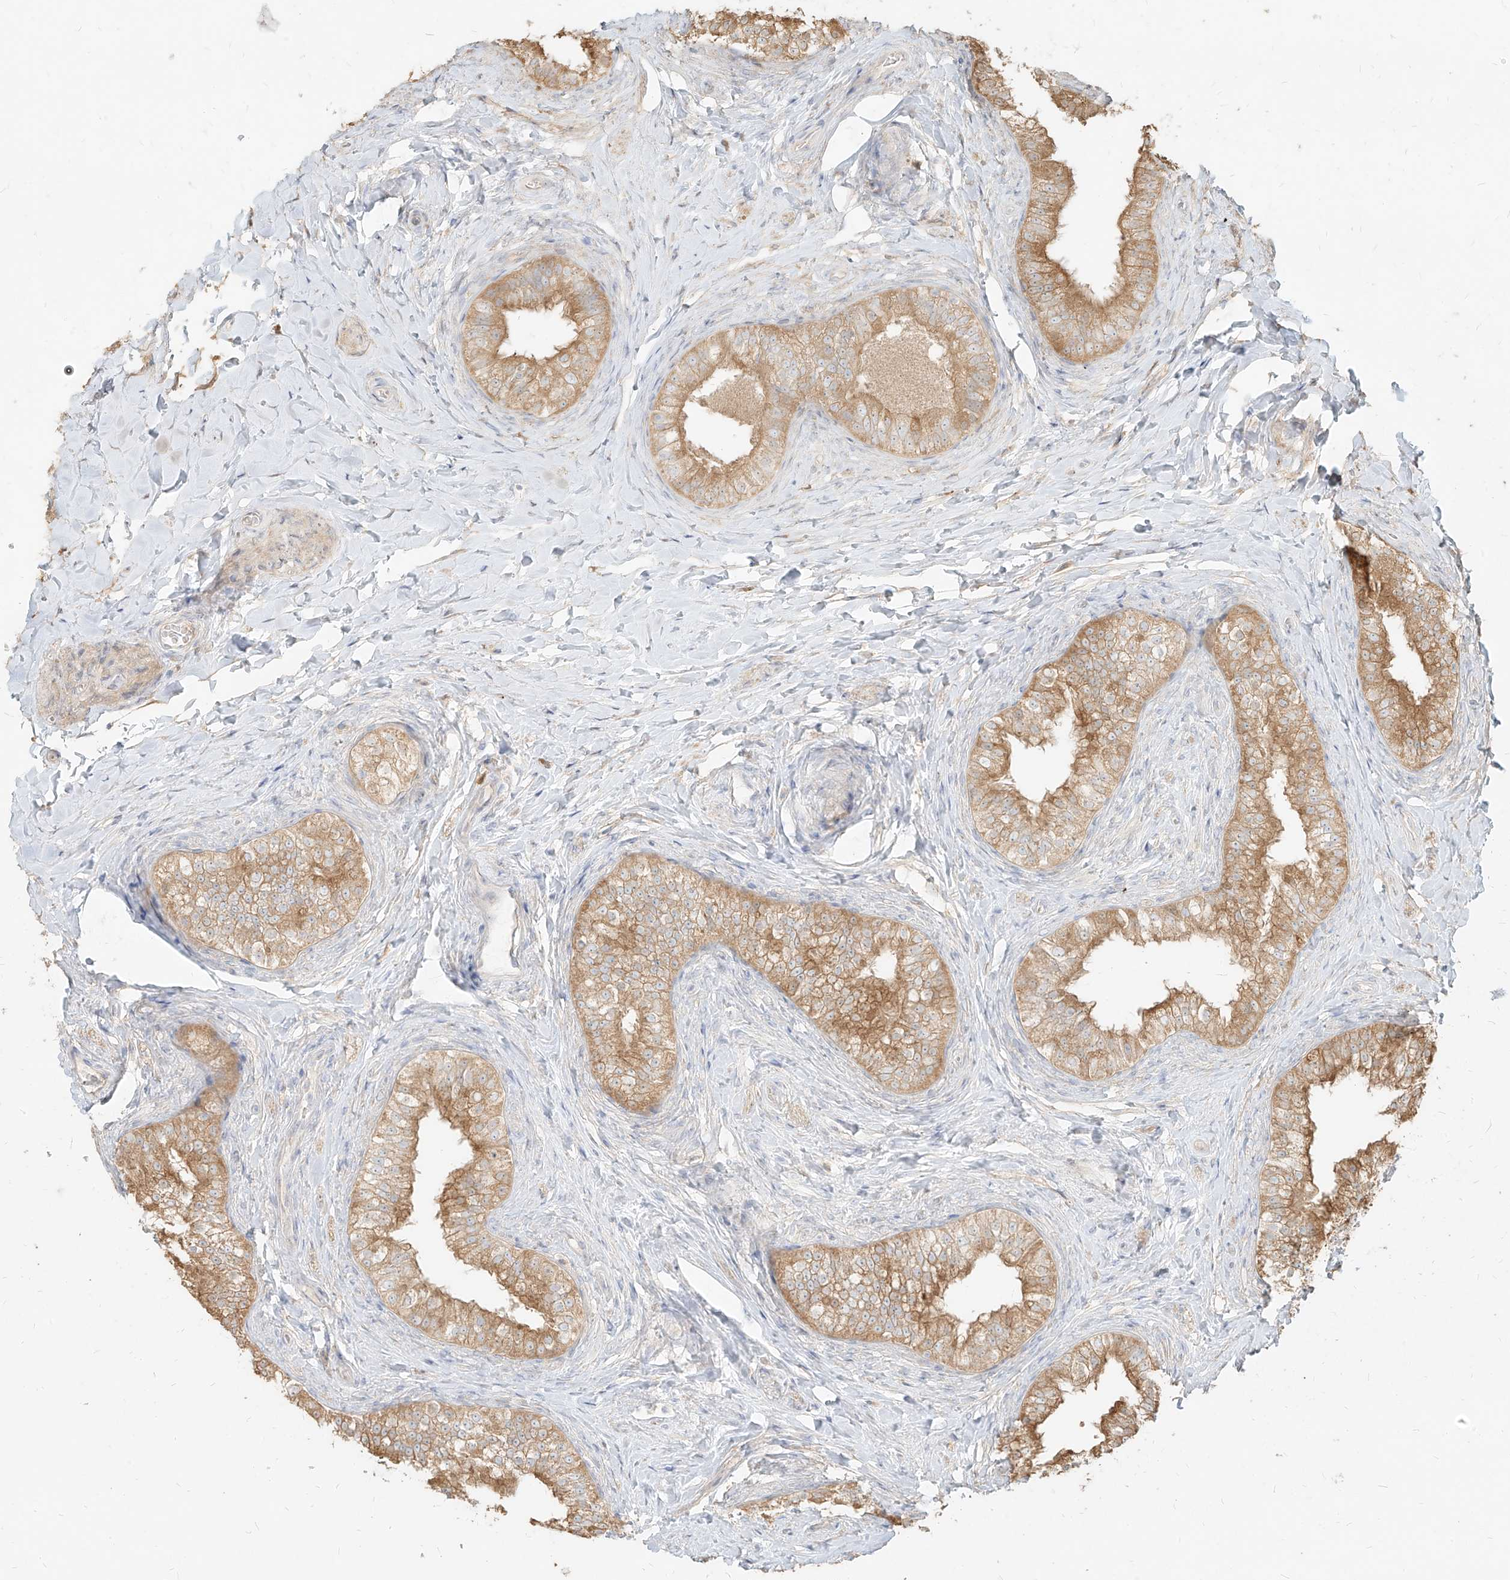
{"staining": {"intensity": "moderate", "quantity": ">75%", "location": "cytoplasmic/membranous"}, "tissue": "epididymis", "cell_type": "Glandular cells", "image_type": "normal", "snomed": [{"axis": "morphology", "description": "Normal tissue, NOS"}, {"axis": "topography", "description": "Epididymis"}], "caption": "Normal epididymis was stained to show a protein in brown. There is medium levels of moderate cytoplasmic/membranous expression in approximately >75% of glandular cells. (DAB (3,3'-diaminobenzidine) IHC with brightfield microscopy, high magnification).", "gene": "PGD", "patient": {"sex": "male", "age": 49}}